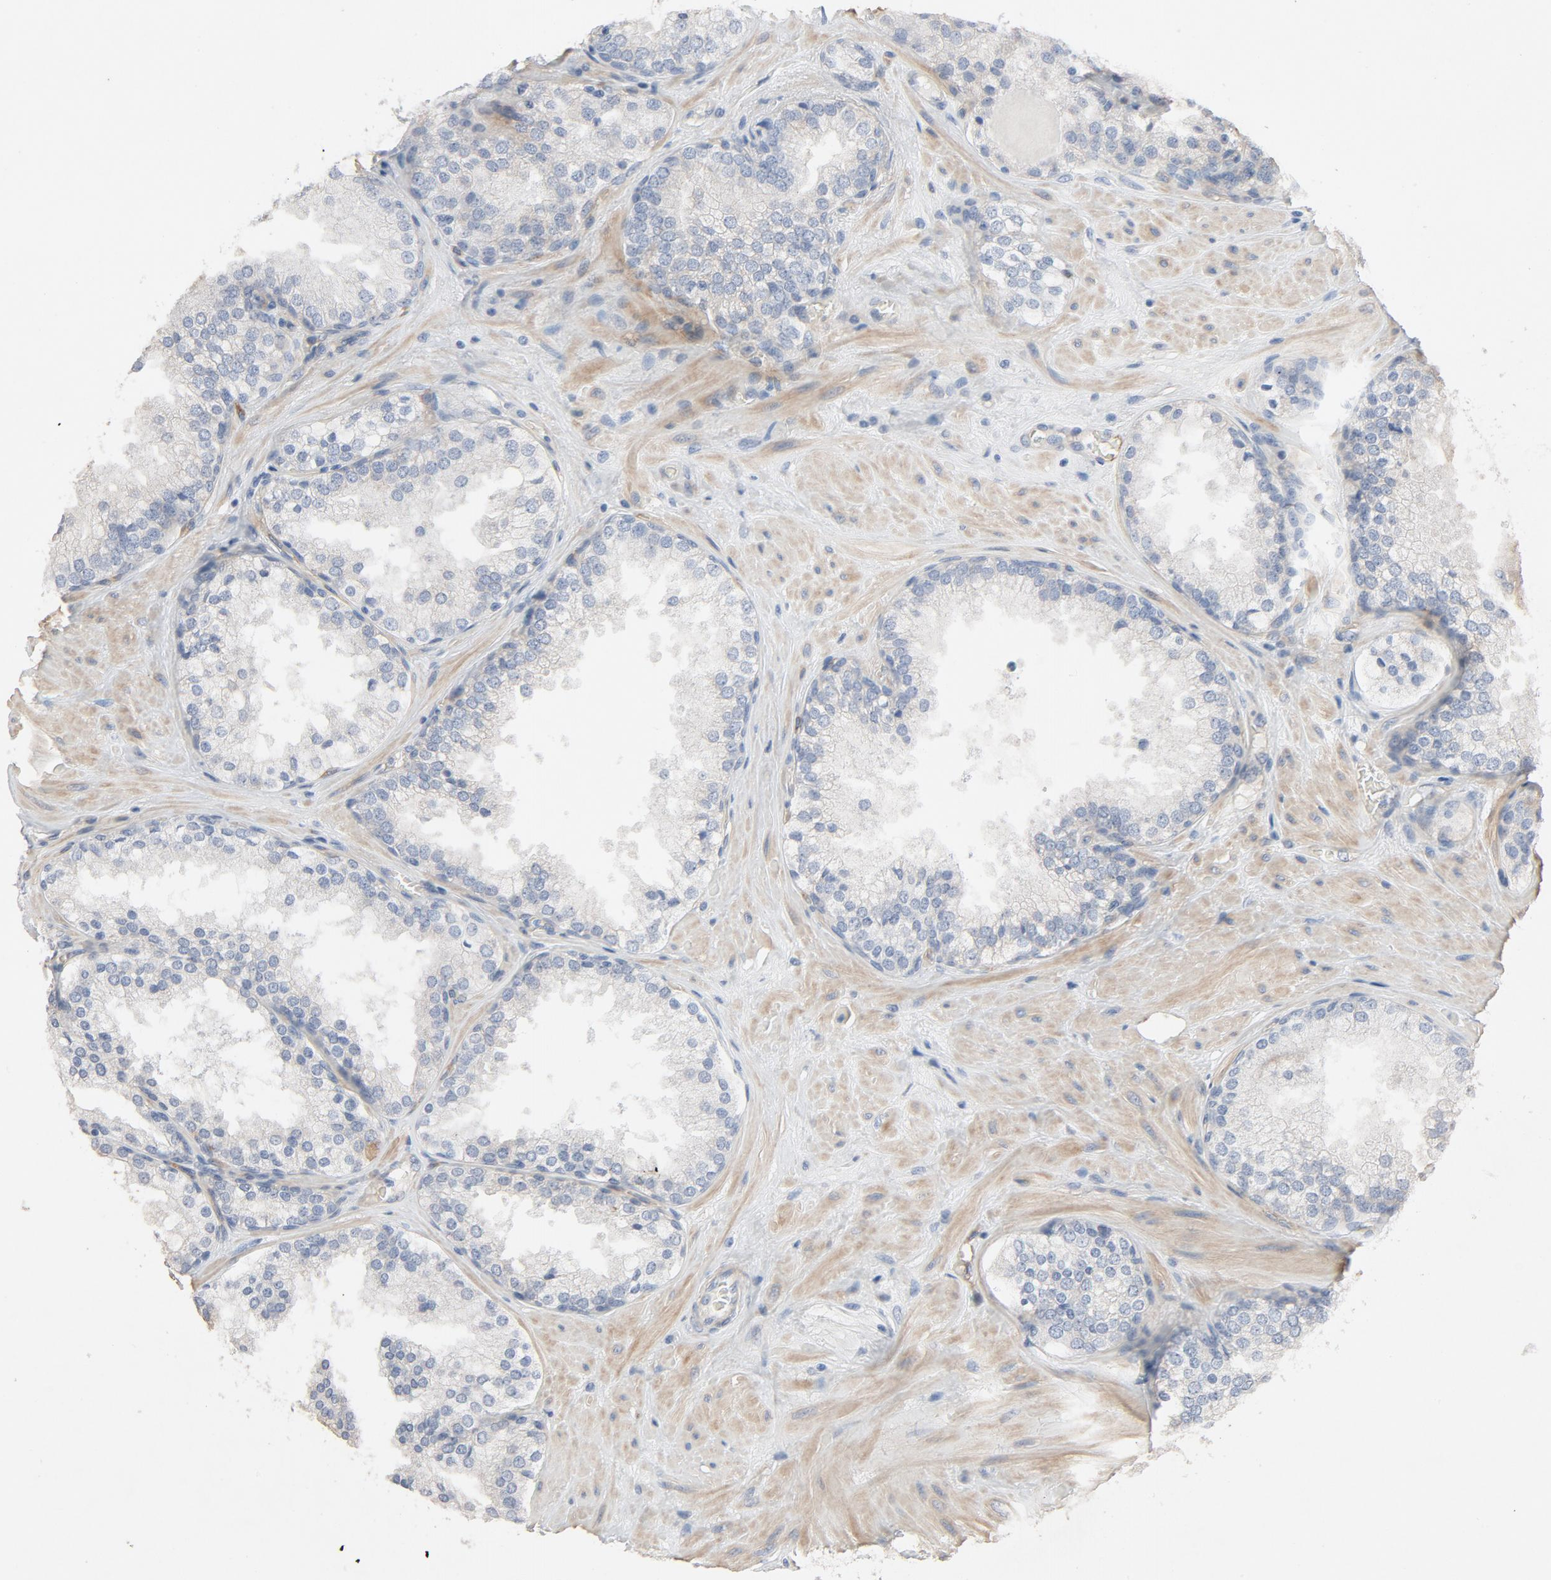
{"staining": {"intensity": "negative", "quantity": "none", "location": "none"}, "tissue": "prostate cancer", "cell_type": "Tumor cells", "image_type": "cancer", "snomed": [{"axis": "morphology", "description": "Adenocarcinoma, High grade"}, {"axis": "topography", "description": "Prostate"}], "caption": "Tumor cells are negative for protein expression in human high-grade adenocarcinoma (prostate).", "gene": "KDR", "patient": {"sex": "male", "age": 70}}